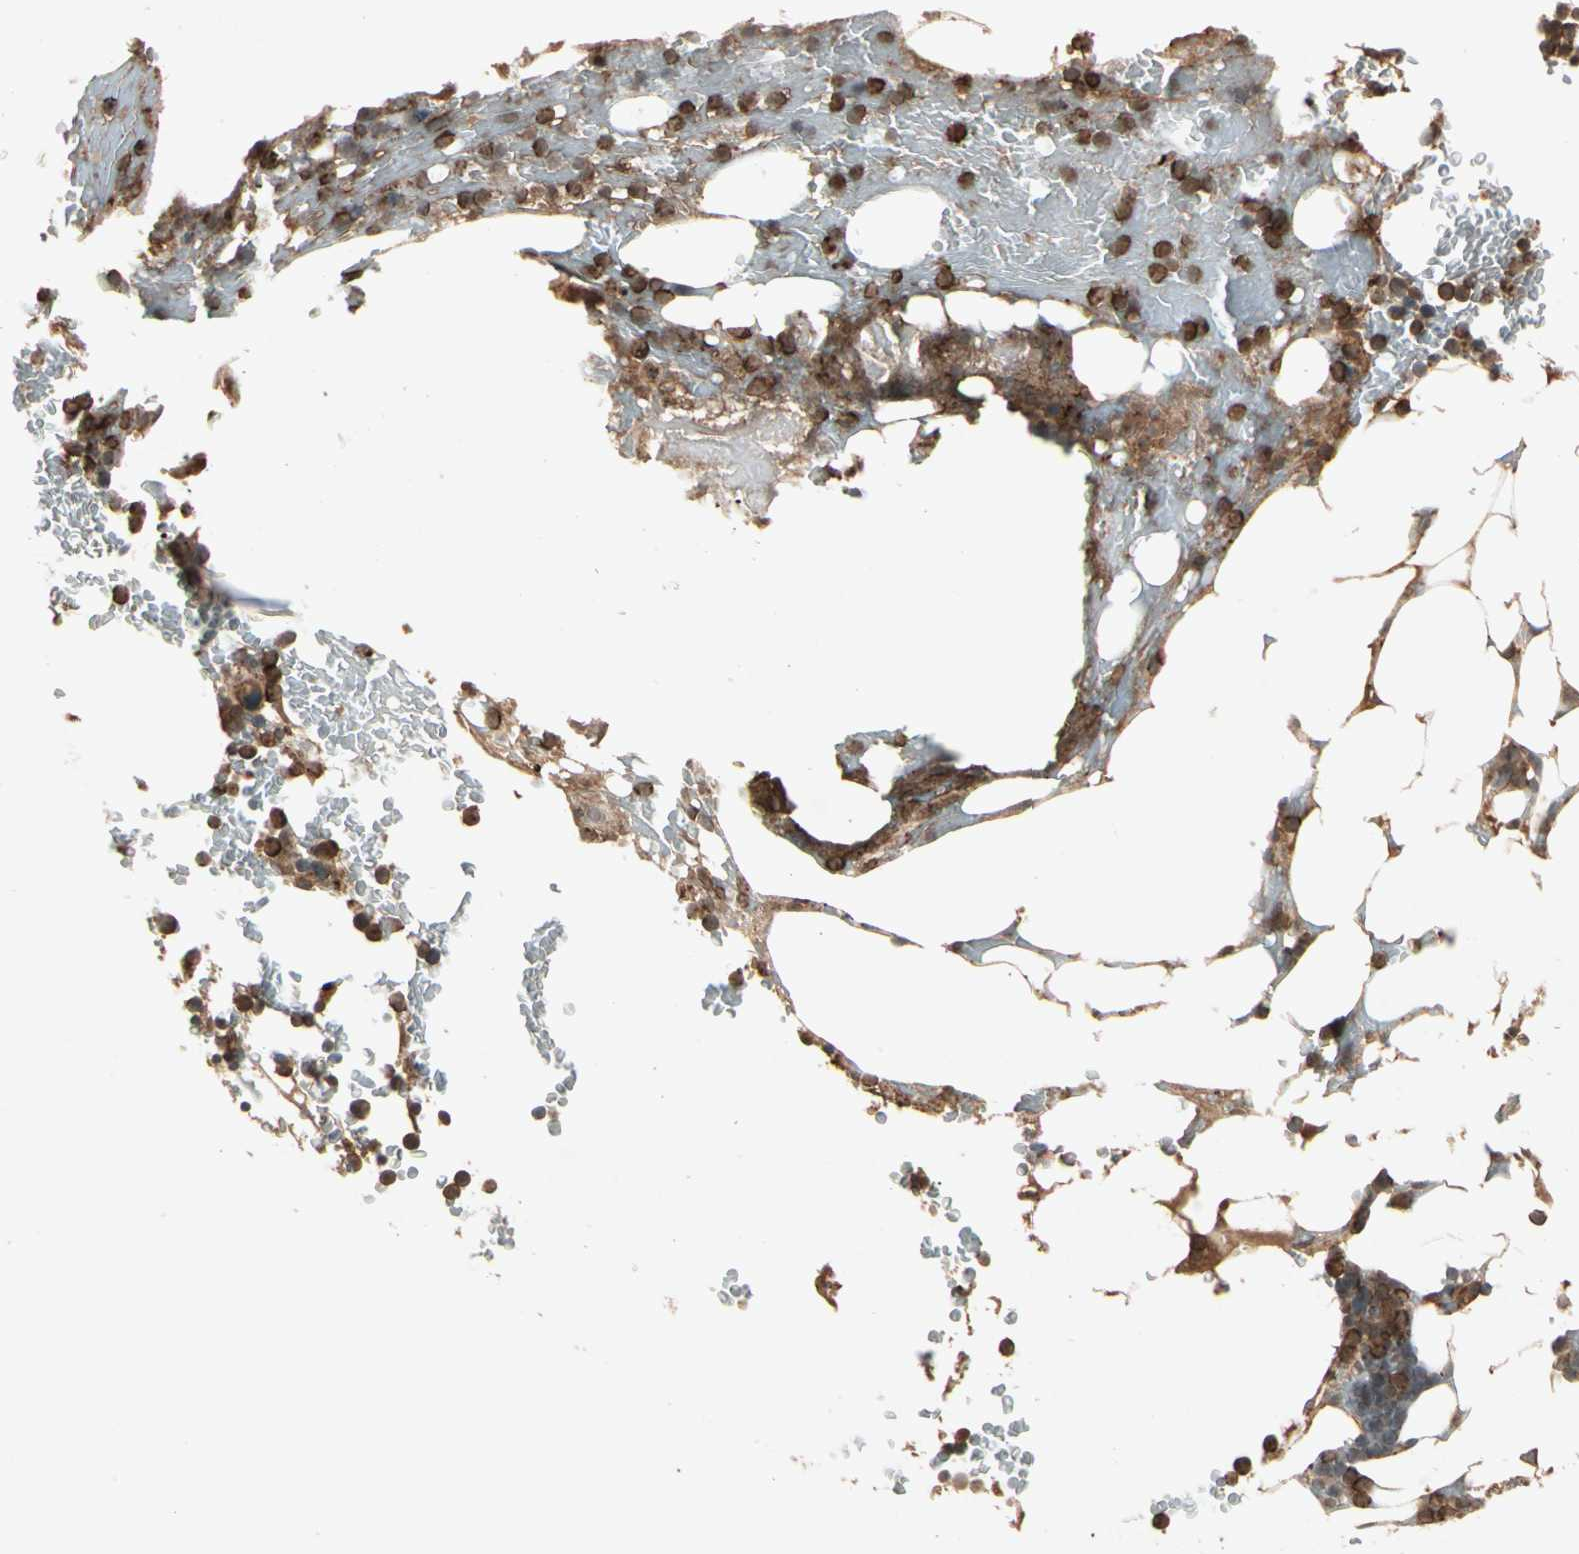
{"staining": {"intensity": "strong", "quantity": ">75%", "location": "cytoplasmic/membranous,nuclear"}, "tissue": "bone marrow", "cell_type": "Hematopoietic cells", "image_type": "normal", "snomed": [{"axis": "morphology", "description": "Normal tissue, NOS"}, {"axis": "topography", "description": "Bone marrow"}], "caption": "A histopathology image showing strong cytoplasmic/membranous,nuclear staining in about >75% of hematopoietic cells in normal bone marrow, as visualized by brown immunohistochemical staining.", "gene": "FLOT1", "patient": {"sex": "female", "age": 66}}